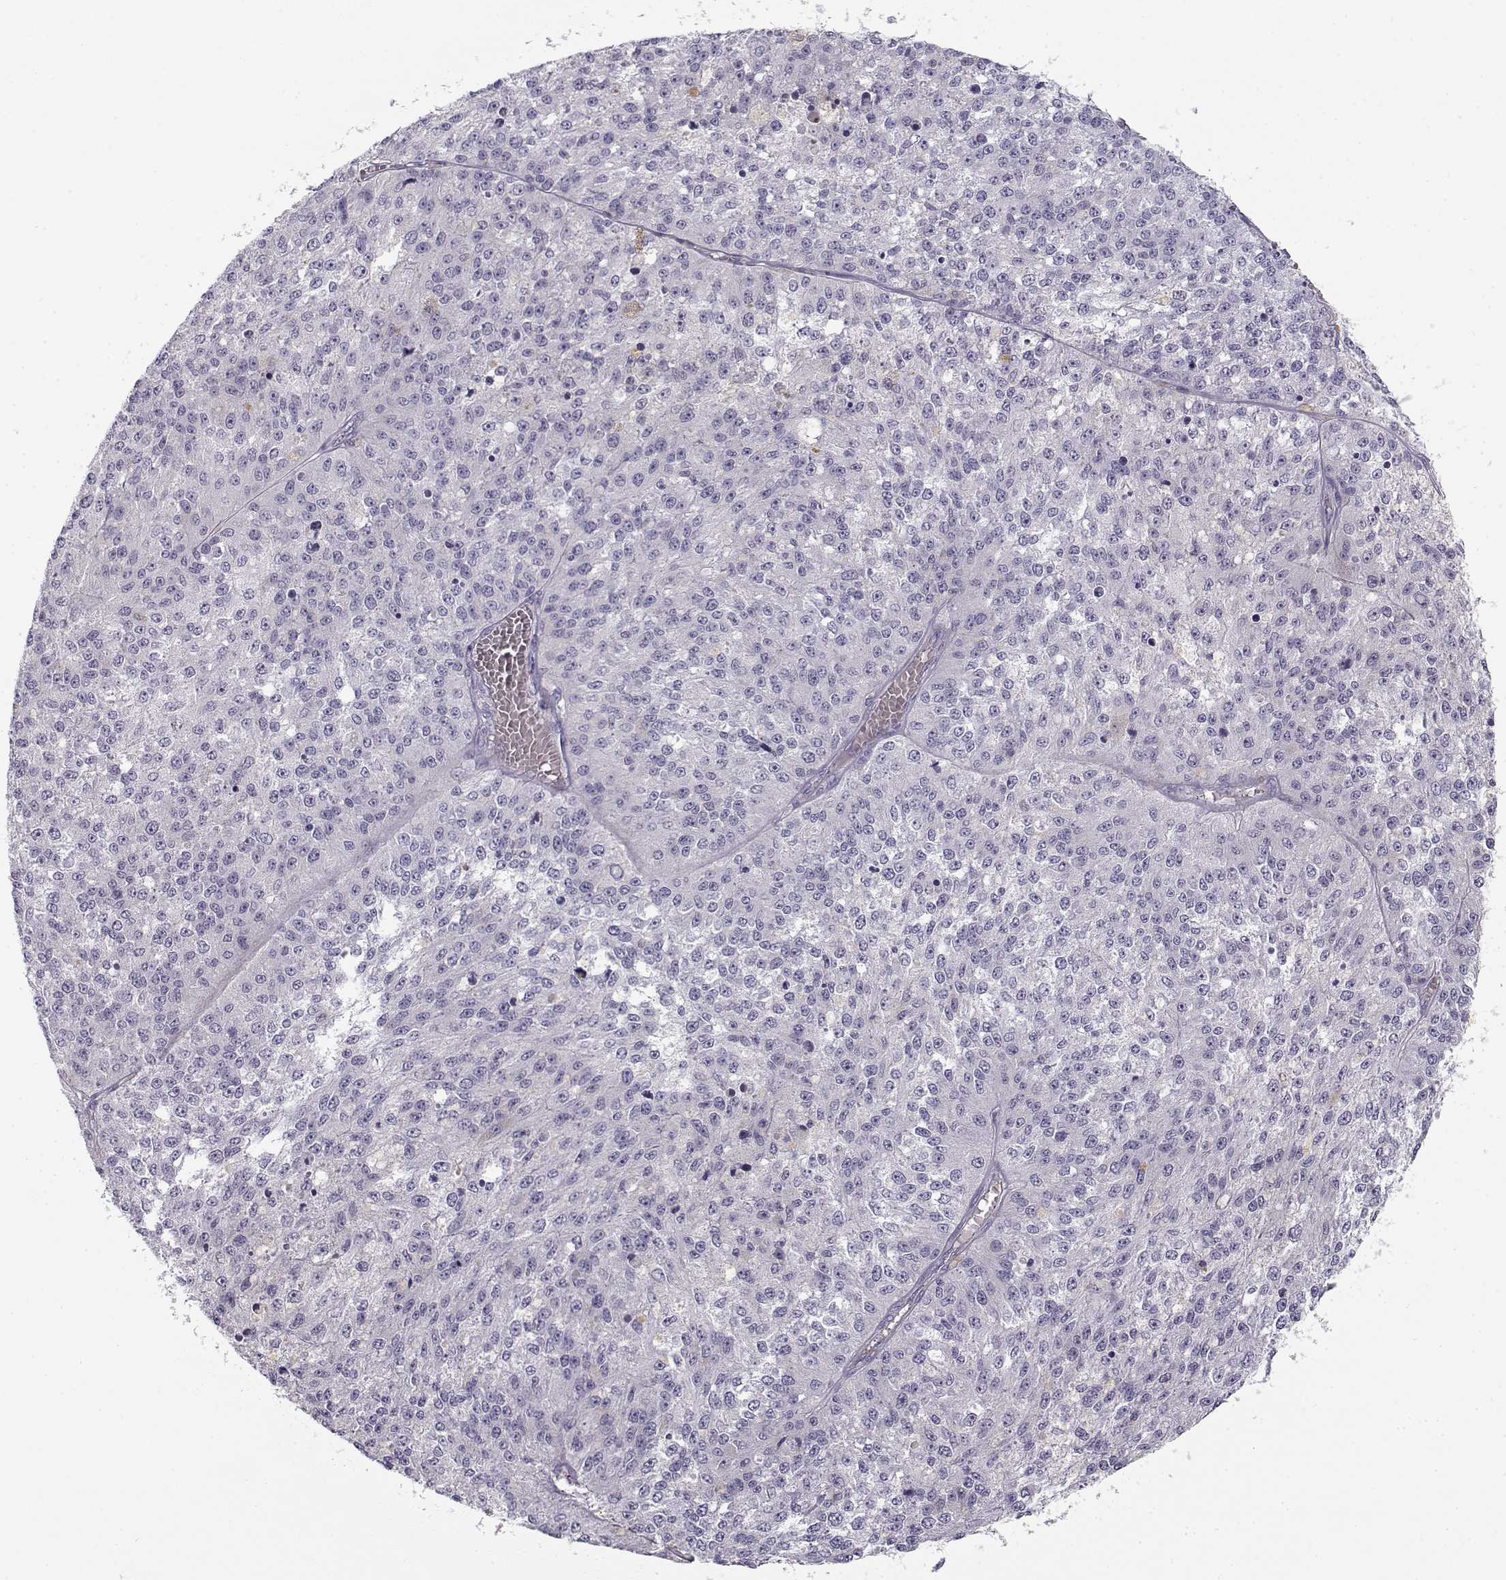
{"staining": {"intensity": "negative", "quantity": "none", "location": "none"}, "tissue": "melanoma", "cell_type": "Tumor cells", "image_type": "cancer", "snomed": [{"axis": "morphology", "description": "Malignant melanoma, Metastatic site"}, {"axis": "topography", "description": "Lymph node"}], "caption": "This micrograph is of malignant melanoma (metastatic site) stained with immunohistochemistry to label a protein in brown with the nuclei are counter-stained blue. There is no staining in tumor cells. (Immunohistochemistry, brightfield microscopy, high magnification).", "gene": "MYO1A", "patient": {"sex": "female", "age": 64}}